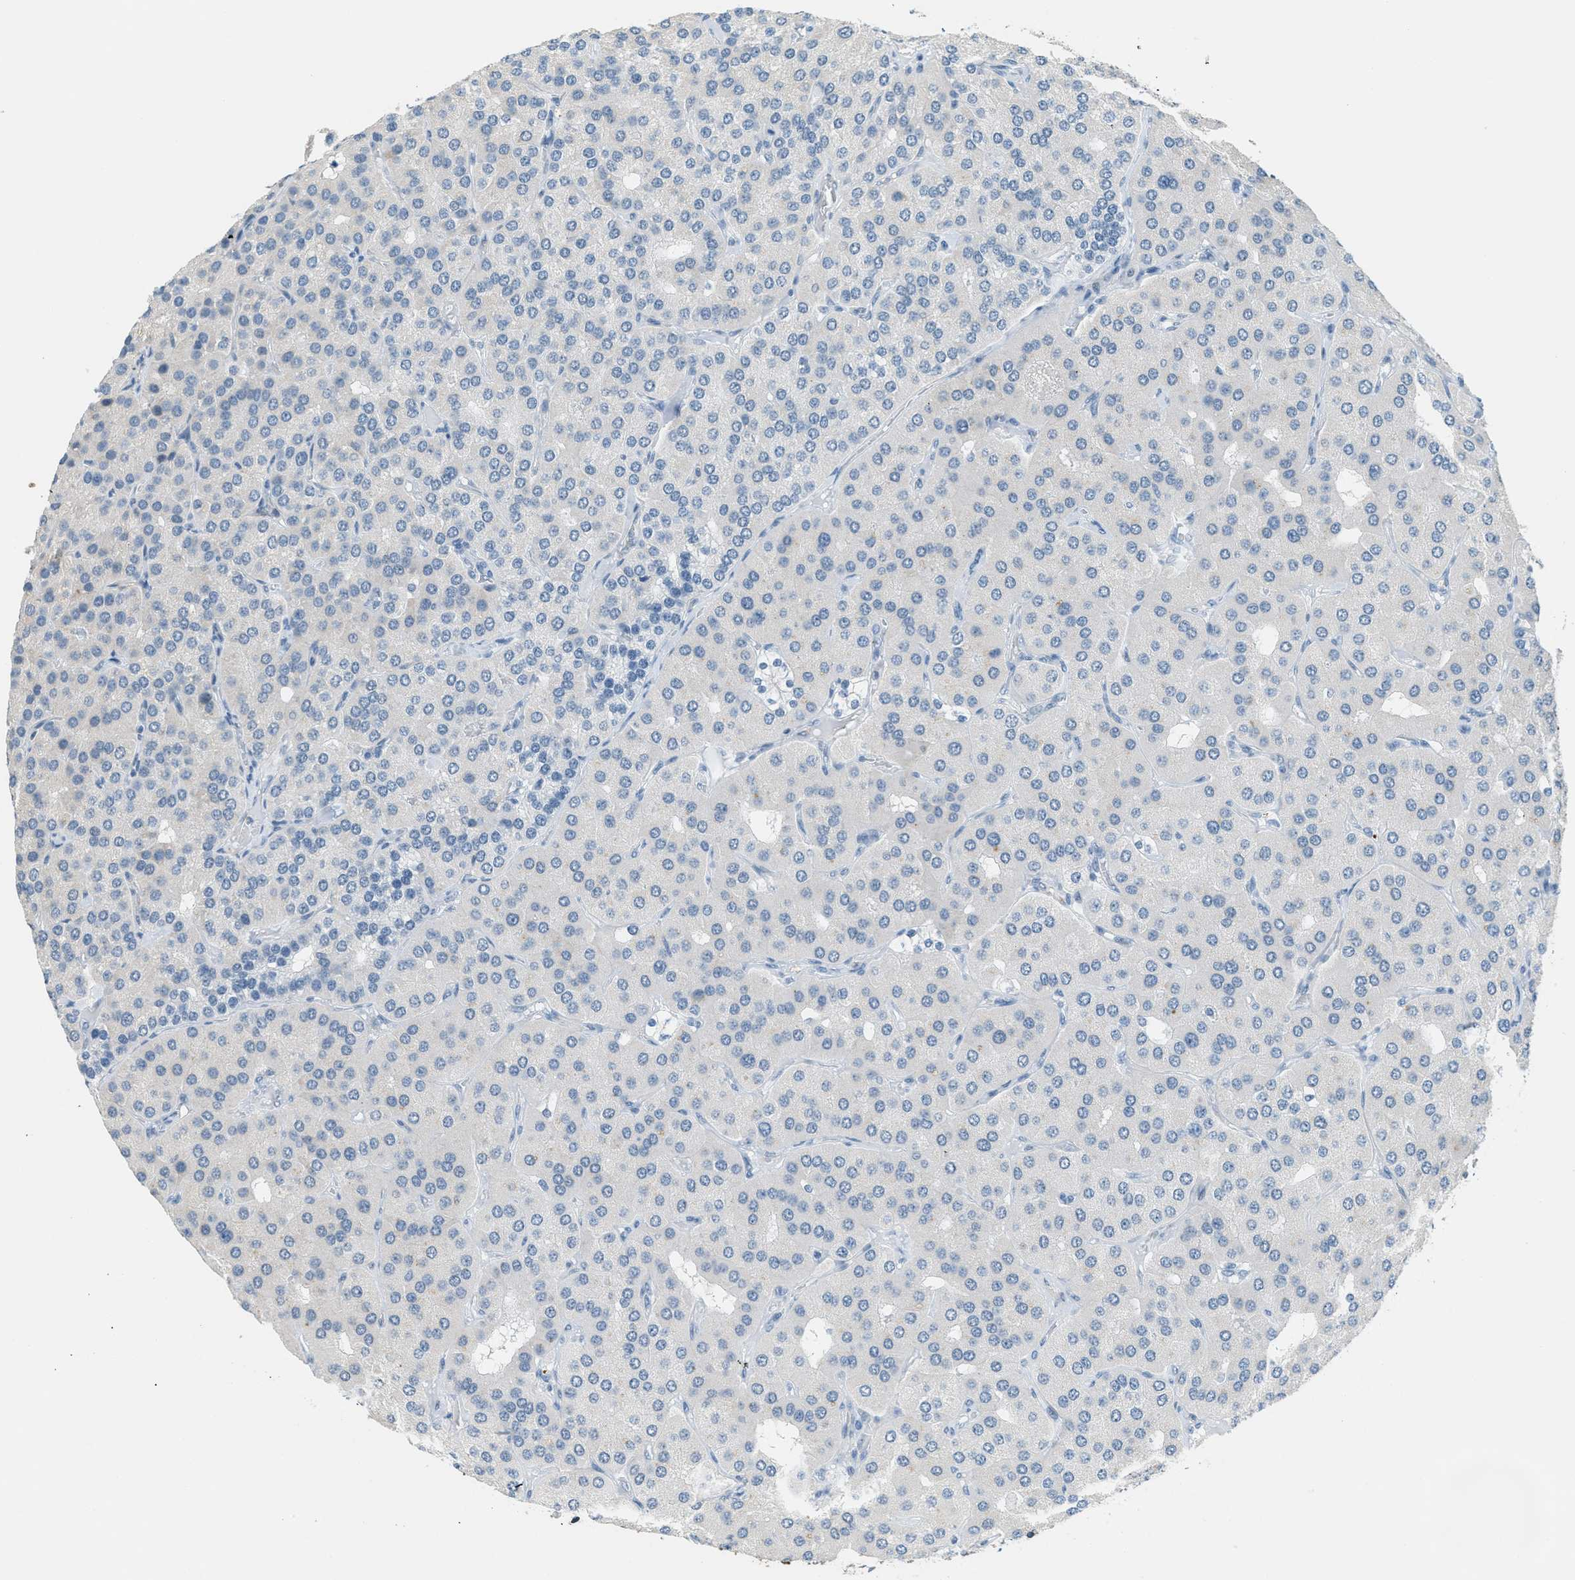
{"staining": {"intensity": "negative", "quantity": "none", "location": "none"}, "tissue": "parathyroid gland", "cell_type": "Glandular cells", "image_type": "normal", "snomed": [{"axis": "morphology", "description": "Normal tissue, NOS"}, {"axis": "morphology", "description": "Adenoma, NOS"}, {"axis": "topography", "description": "Parathyroid gland"}], "caption": "Immunohistochemistry histopathology image of normal human parathyroid gland stained for a protein (brown), which demonstrates no staining in glandular cells.", "gene": "FYN", "patient": {"sex": "female", "age": 86}}